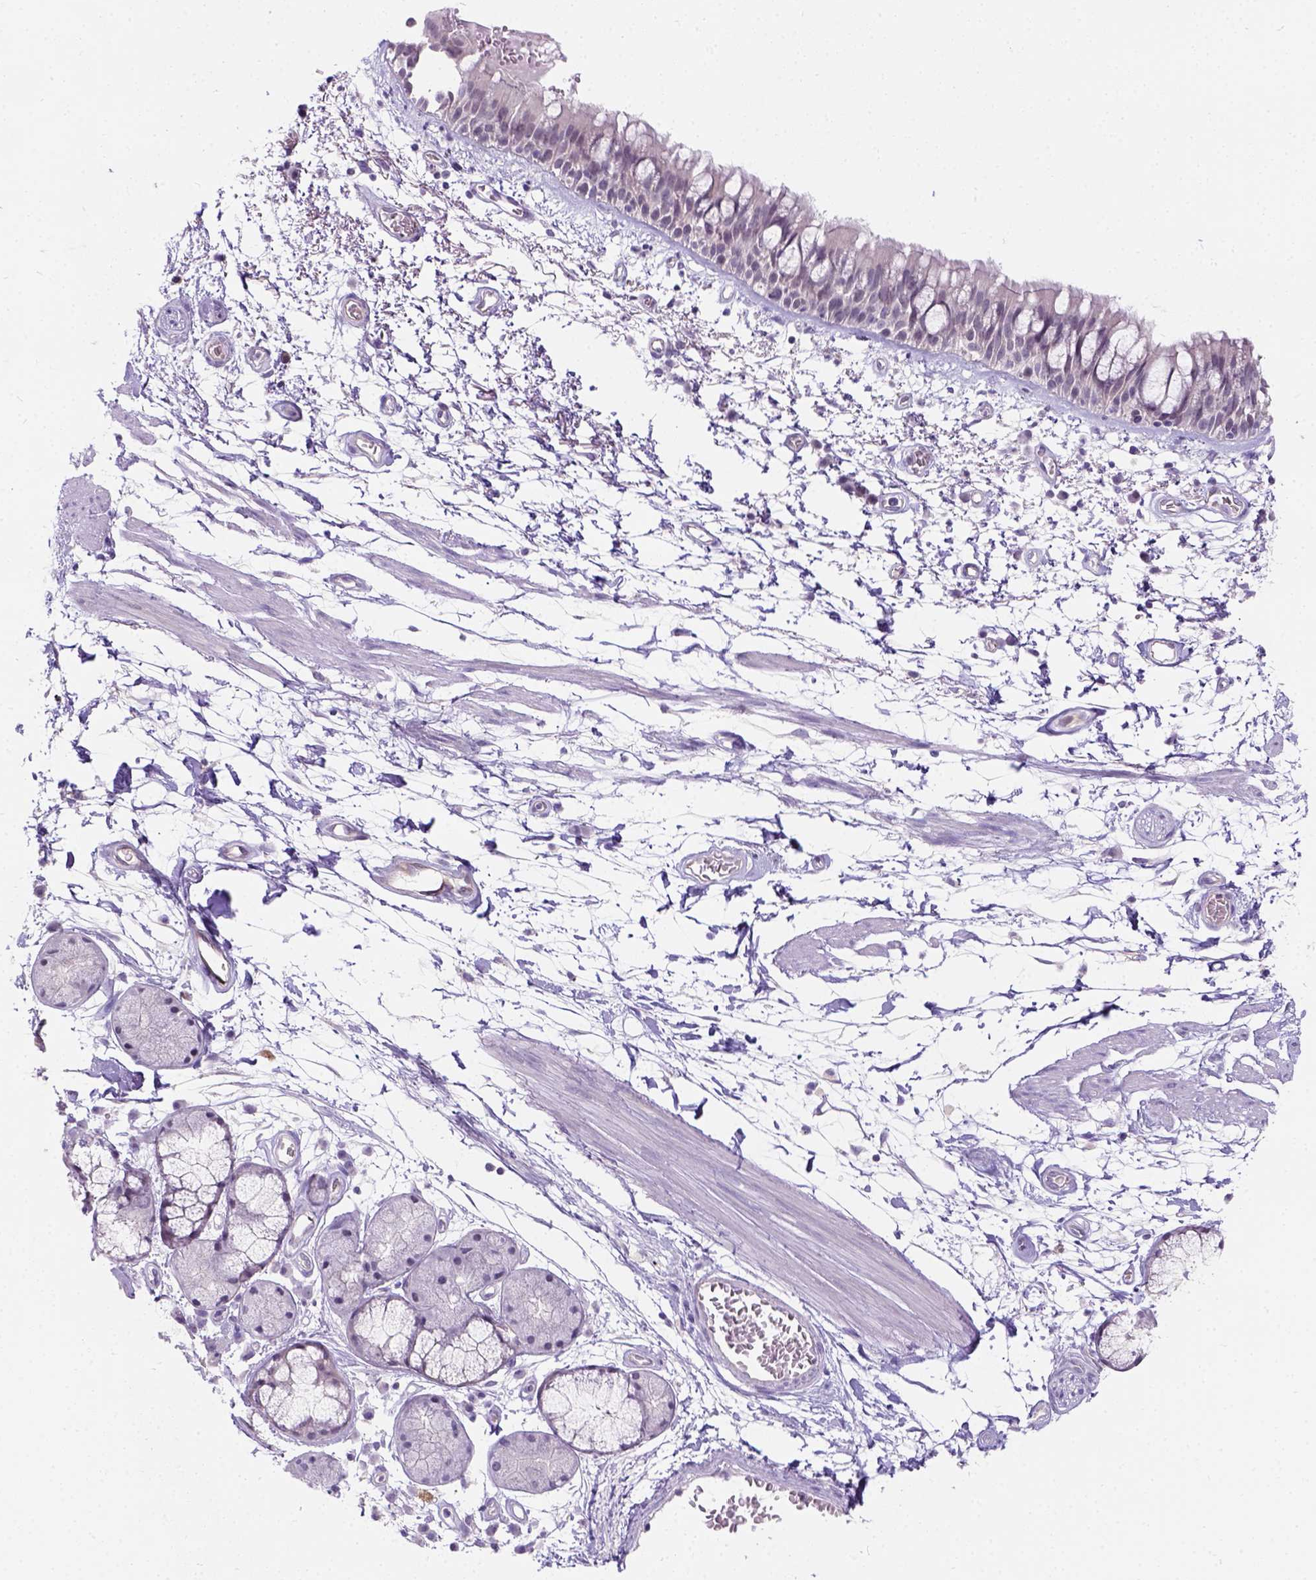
{"staining": {"intensity": "negative", "quantity": "none", "location": "none"}, "tissue": "bronchus", "cell_type": "Respiratory epithelial cells", "image_type": "normal", "snomed": [{"axis": "morphology", "description": "Normal tissue, NOS"}, {"axis": "morphology", "description": "Squamous cell carcinoma, NOS"}, {"axis": "topography", "description": "Cartilage tissue"}, {"axis": "topography", "description": "Bronchus"}, {"axis": "topography", "description": "Lung"}], "caption": "The micrograph displays no significant staining in respiratory epithelial cells of bronchus.", "gene": "C20orf144", "patient": {"sex": "male", "age": 66}}